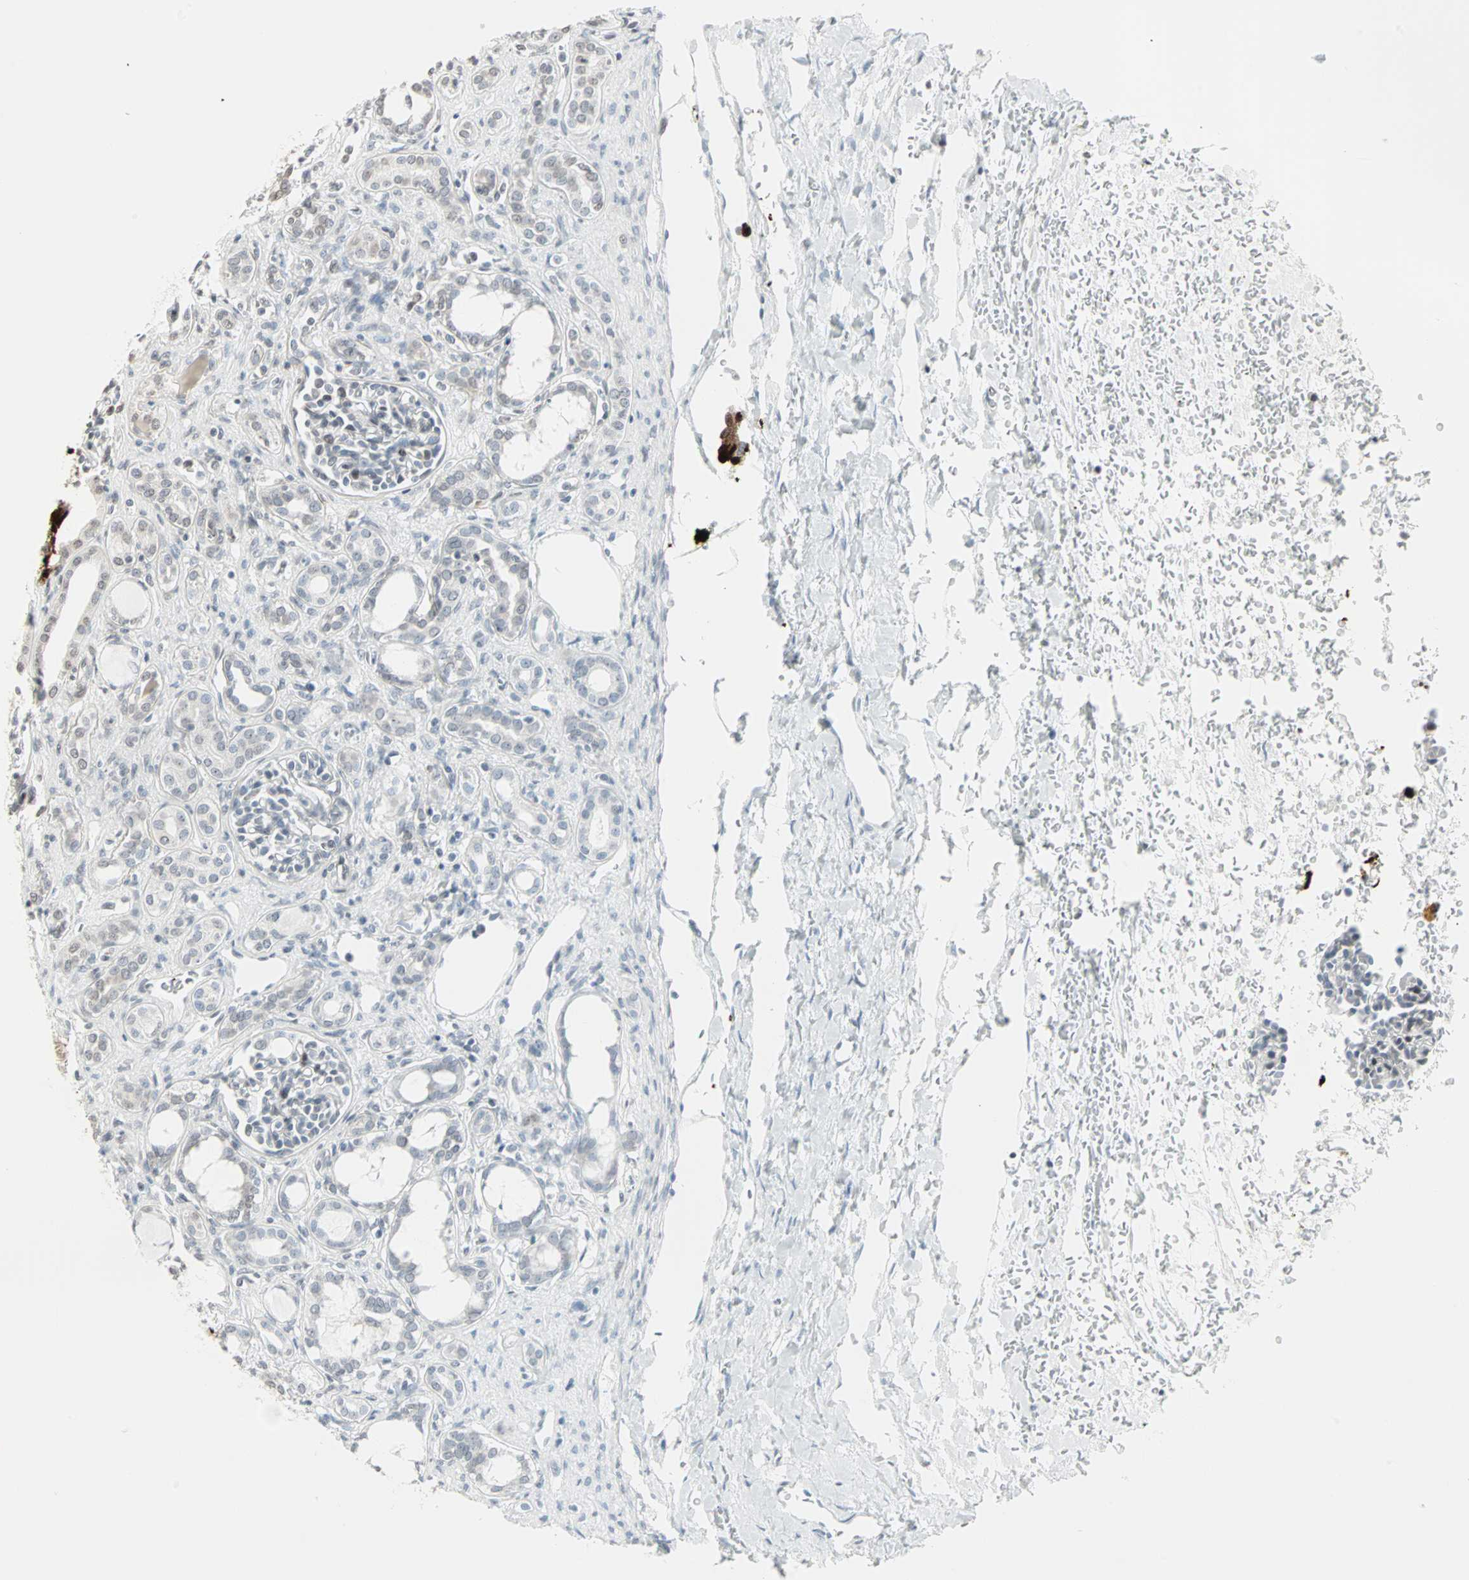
{"staining": {"intensity": "negative", "quantity": "none", "location": "none"}, "tissue": "kidney", "cell_type": "Cells in glomeruli", "image_type": "normal", "snomed": [{"axis": "morphology", "description": "Normal tissue, NOS"}, {"axis": "topography", "description": "Kidney"}], "caption": "Image shows no protein positivity in cells in glomeruli of benign kidney. Brightfield microscopy of IHC stained with DAB (3,3'-diaminobenzidine) (brown) and hematoxylin (blue), captured at high magnification.", "gene": "CBLC", "patient": {"sex": "male", "age": 7}}